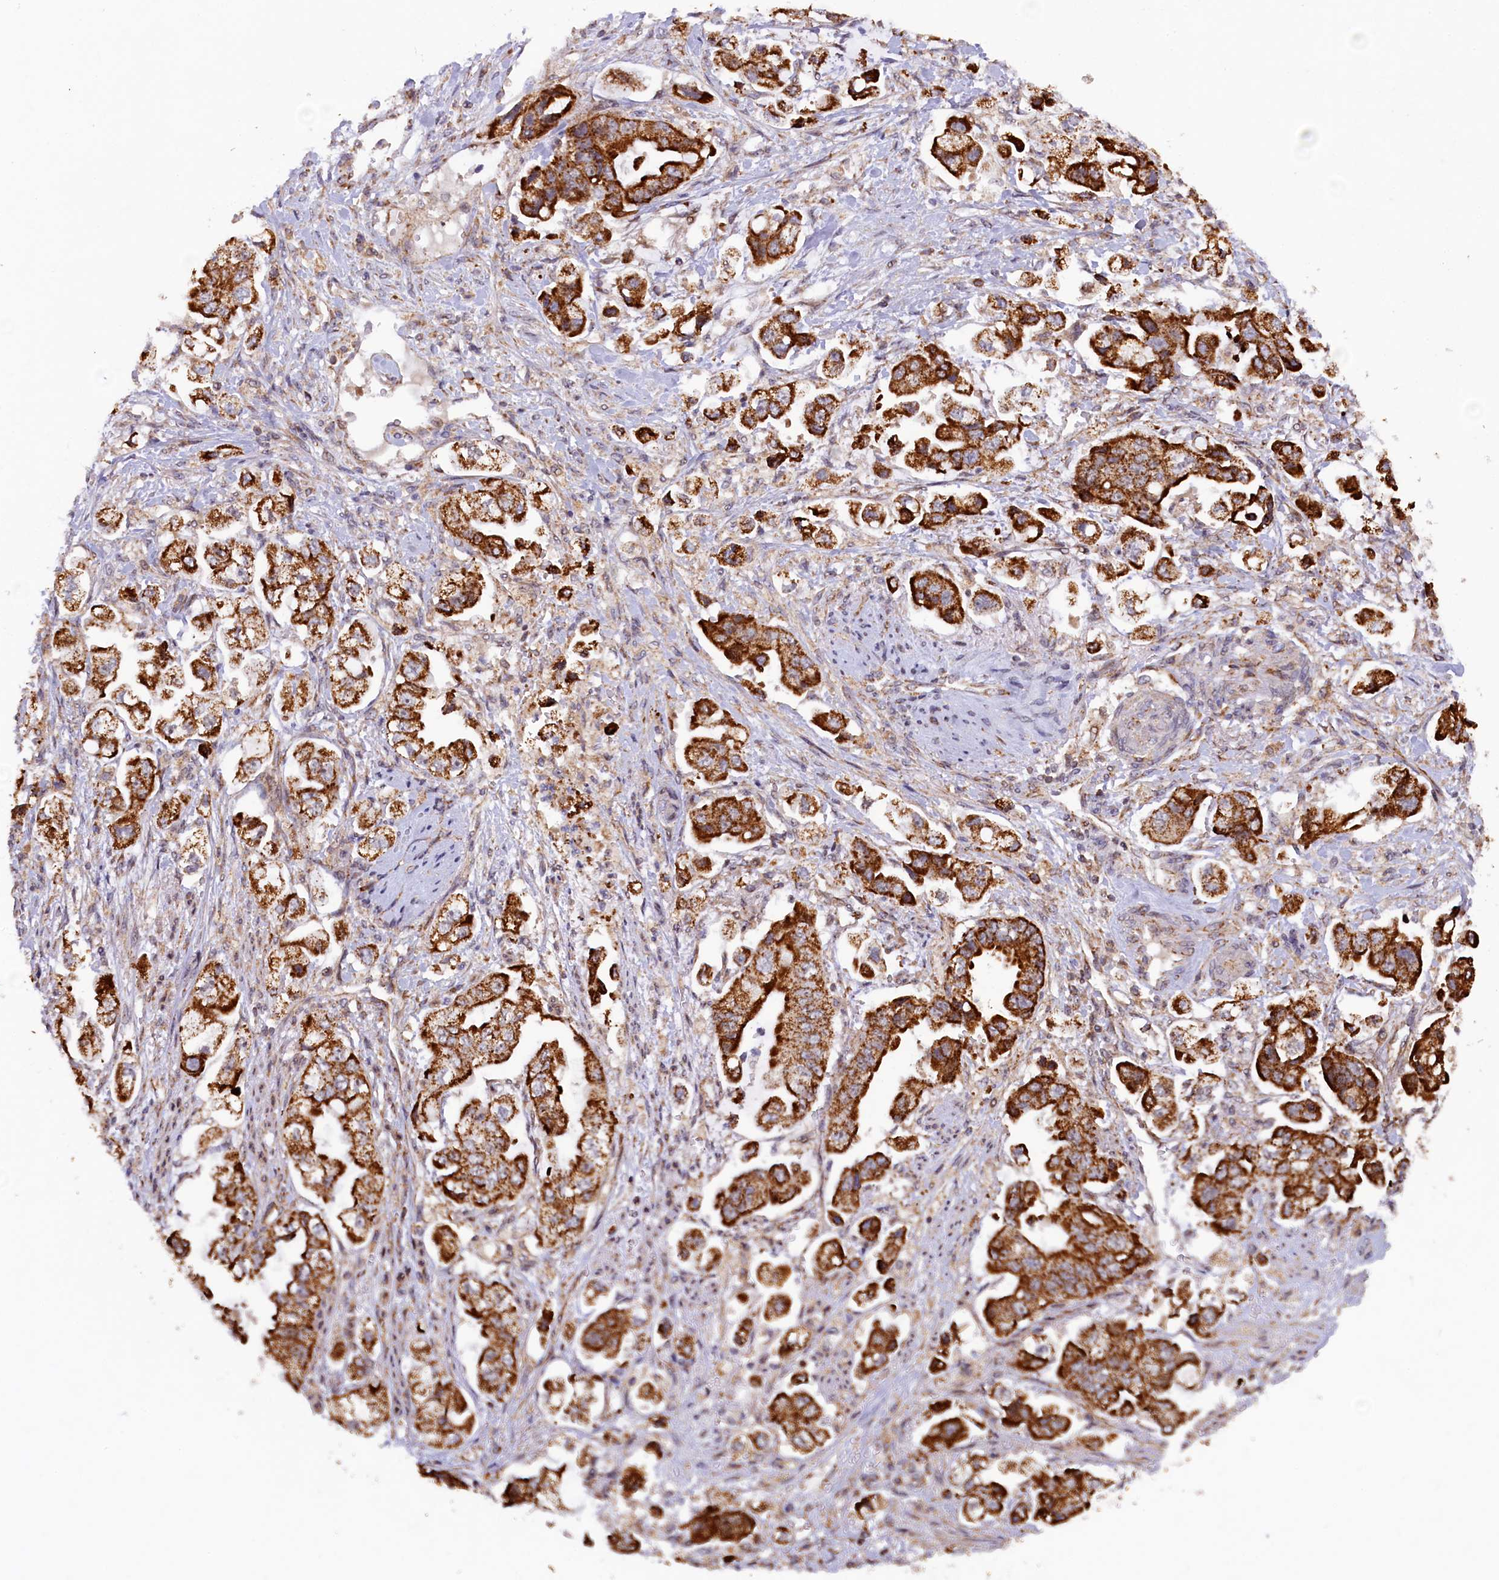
{"staining": {"intensity": "strong", "quantity": ">75%", "location": "cytoplasmic/membranous"}, "tissue": "stomach cancer", "cell_type": "Tumor cells", "image_type": "cancer", "snomed": [{"axis": "morphology", "description": "Adenocarcinoma, NOS"}, {"axis": "topography", "description": "Stomach"}], "caption": "Brown immunohistochemical staining in stomach cancer displays strong cytoplasmic/membranous staining in about >75% of tumor cells. The staining was performed using DAB to visualize the protein expression in brown, while the nuclei were stained in blue with hematoxylin (Magnification: 20x).", "gene": "DUS3L", "patient": {"sex": "male", "age": 62}}